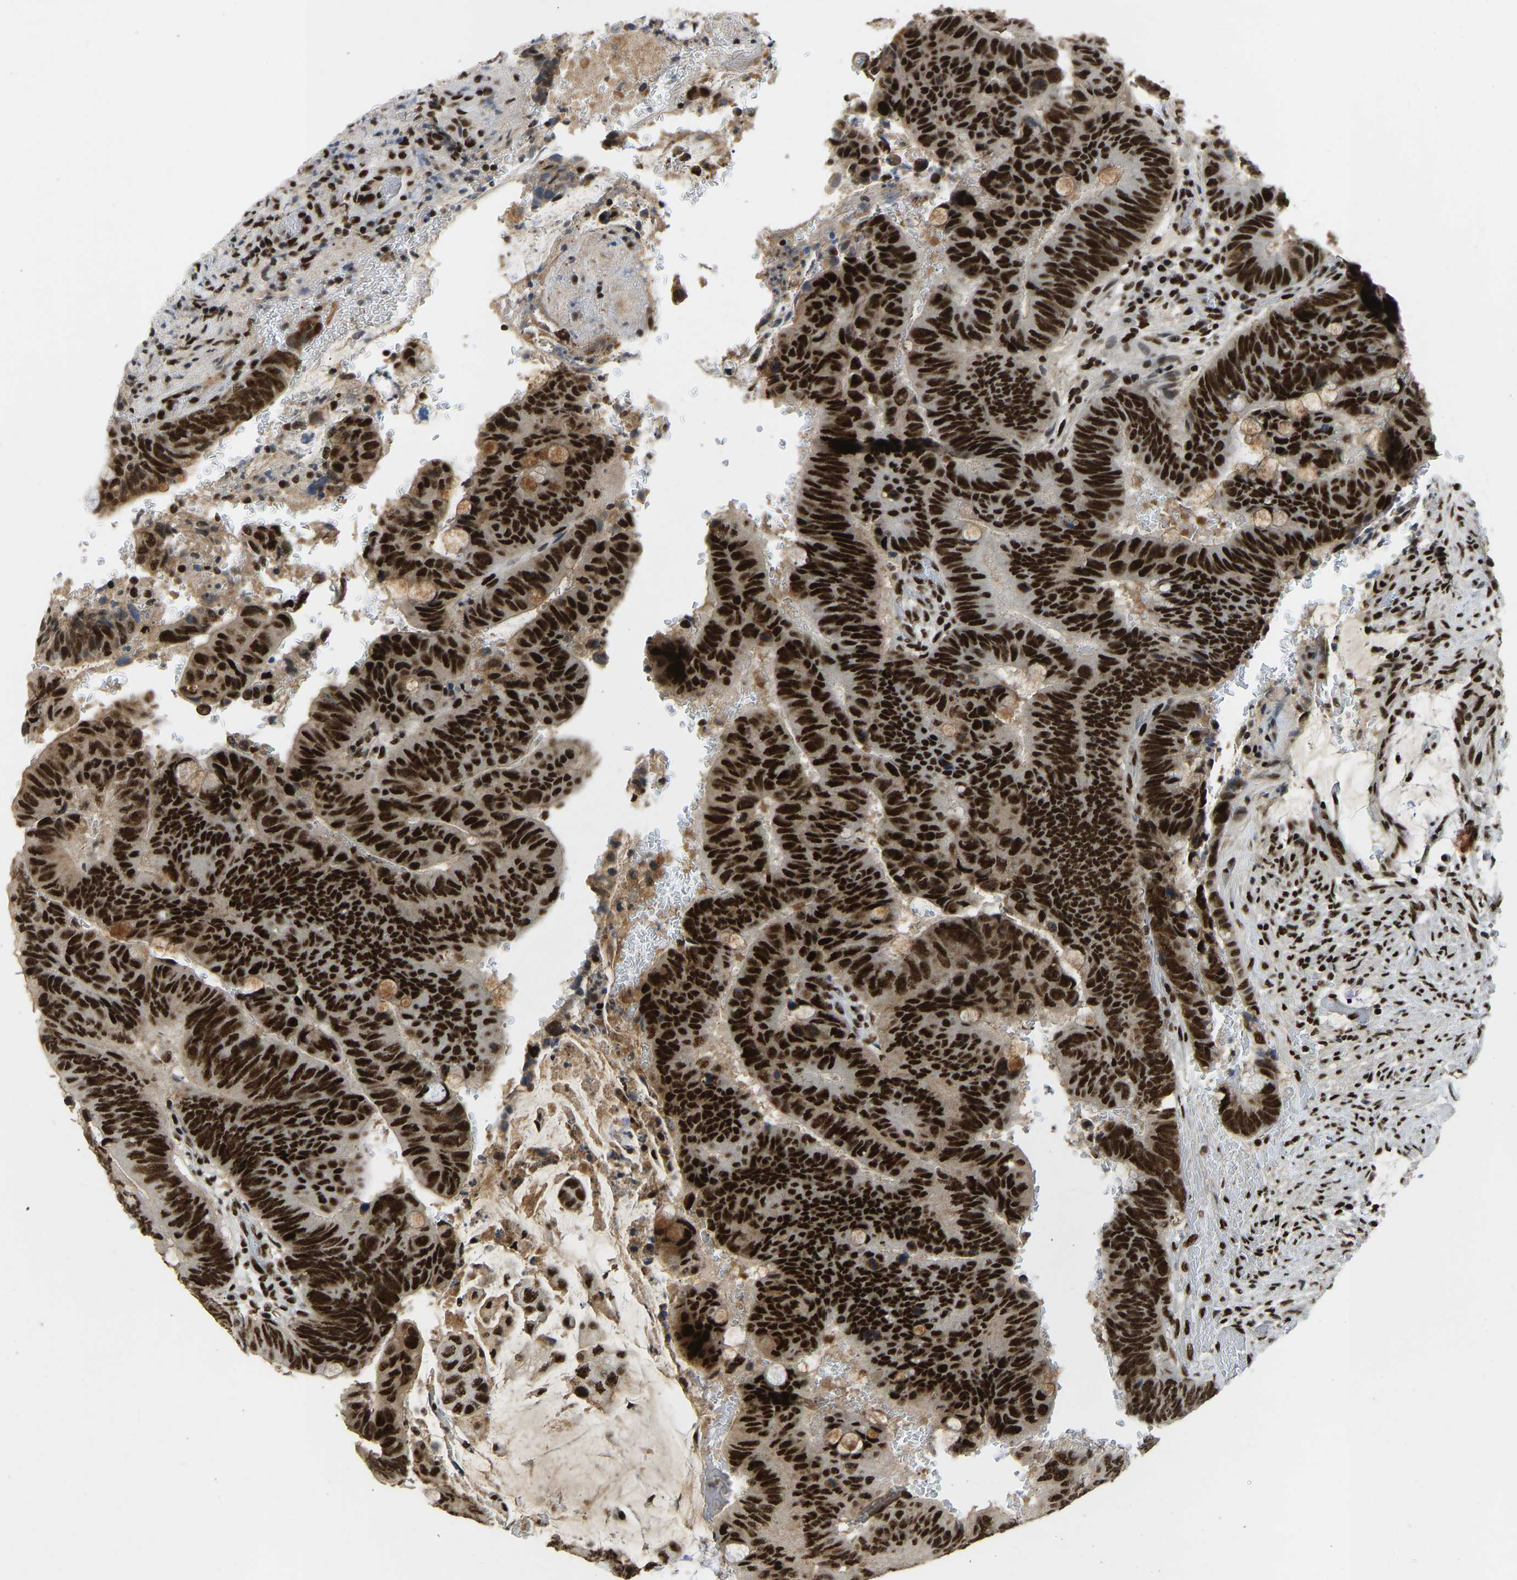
{"staining": {"intensity": "strong", "quantity": ">75%", "location": "nuclear"}, "tissue": "colorectal cancer", "cell_type": "Tumor cells", "image_type": "cancer", "snomed": [{"axis": "morphology", "description": "Normal tissue, NOS"}, {"axis": "morphology", "description": "Adenocarcinoma, NOS"}, {"axis": "topography", "description": "Rectum"}], "caption": "Colorectal cancer (adenocarcinoma) stained with a brown dye exhibits strong nuclear positive positivity in about >75% of tumor cells.", "gene": "FOXK1", "patient": {"sex": "male", "age": 92}}